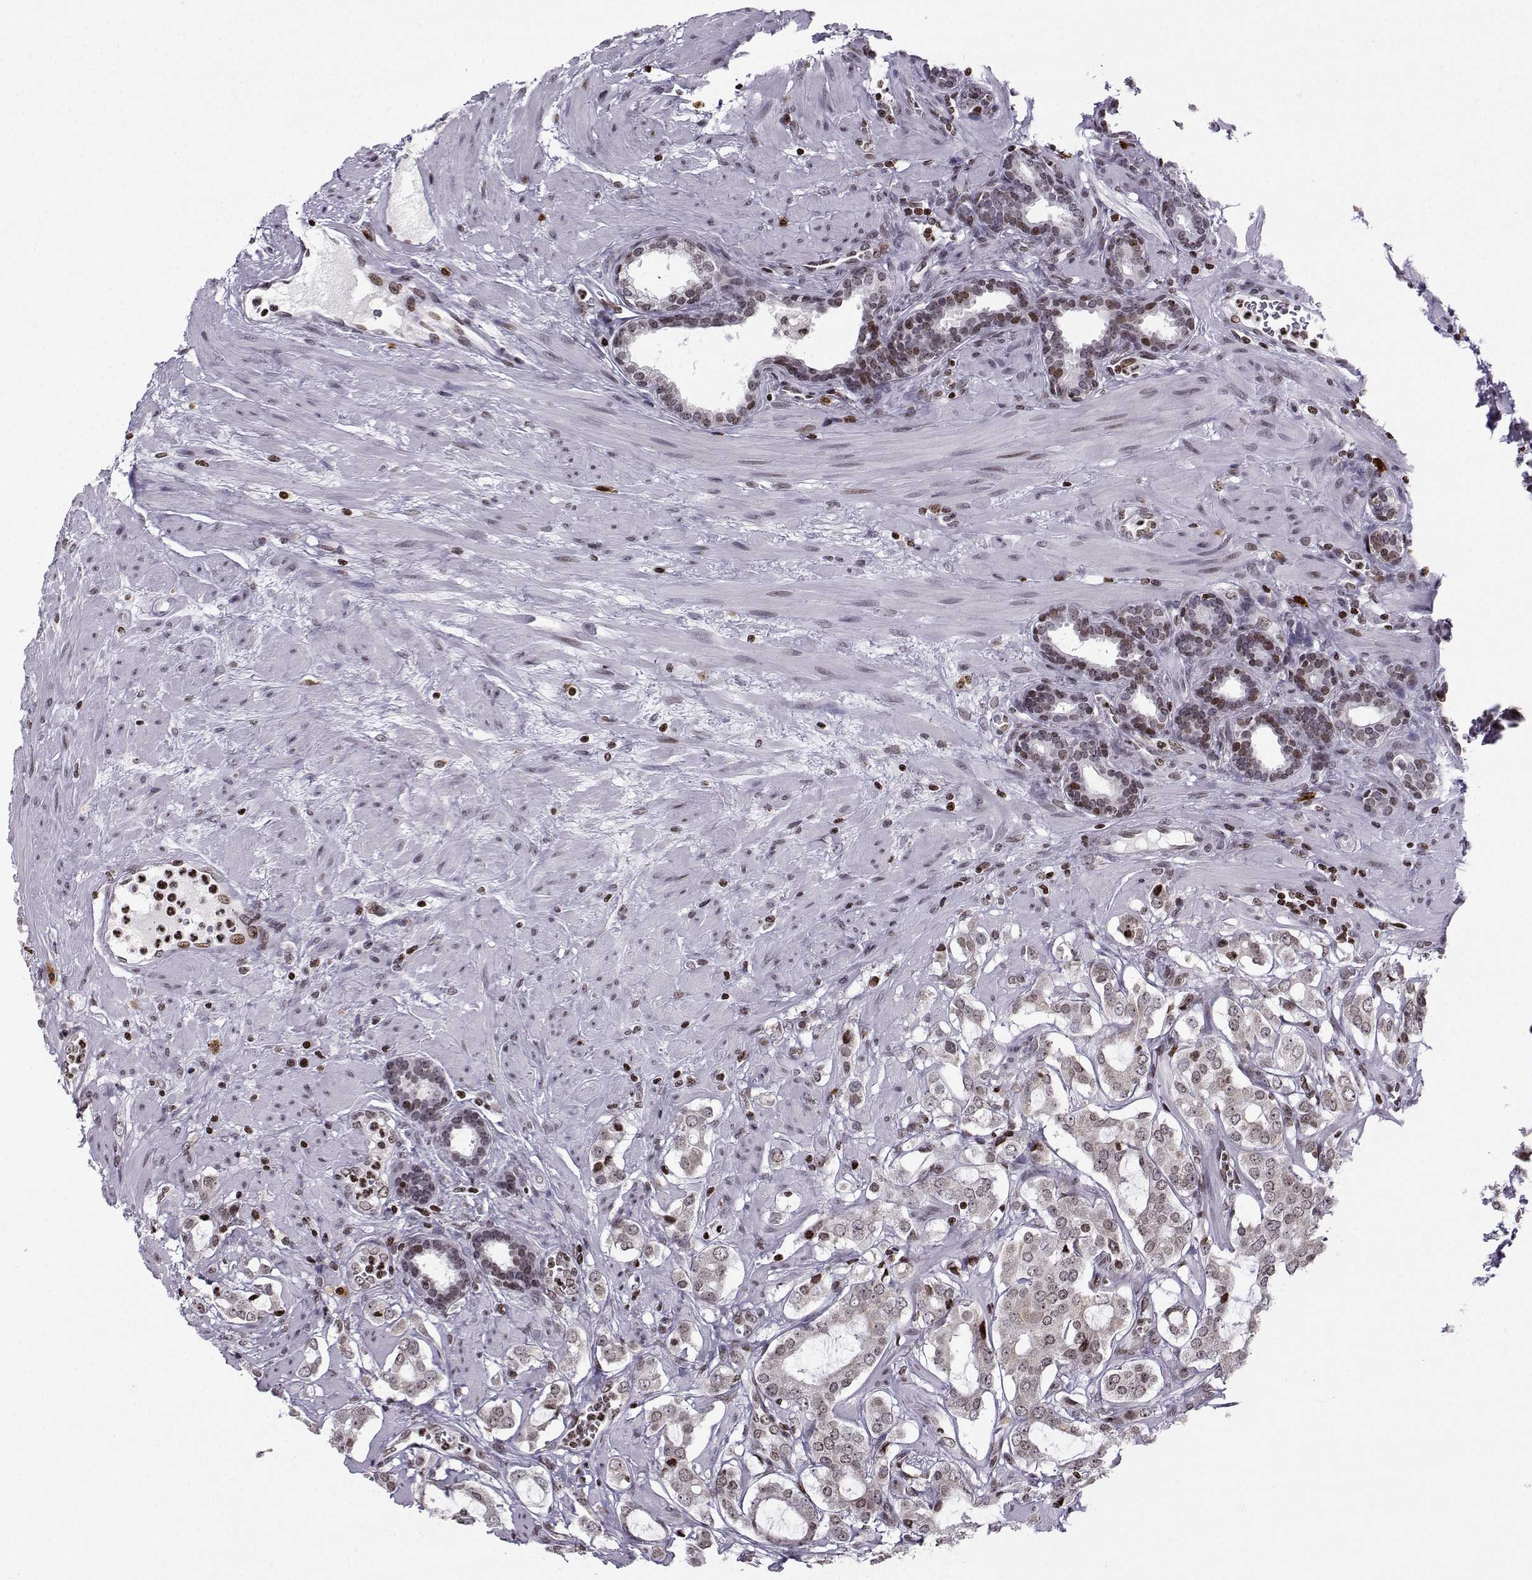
{"staining": {"intensity": "strong", "quantity": "<25%", "location": "nuclear"}, "tissue": "prostate cancer", "cell_type": "Tumor cells", "image_type": "cancer", "snomed": [{"axis": "morphology", "description": "Adenocarcinoma, NOS"}, {"axis": "topography", "description": "Prostate"}], "caption": "A brown stain shows strong nuclear expression of a protein in prostate cancer (adenocarcinoma) tumor cells. (brown staining indicates protein expression, while blue staining denotes nuclei).", "gene": "ZNF19", "patient": {"sex": "male", "age": 66}}